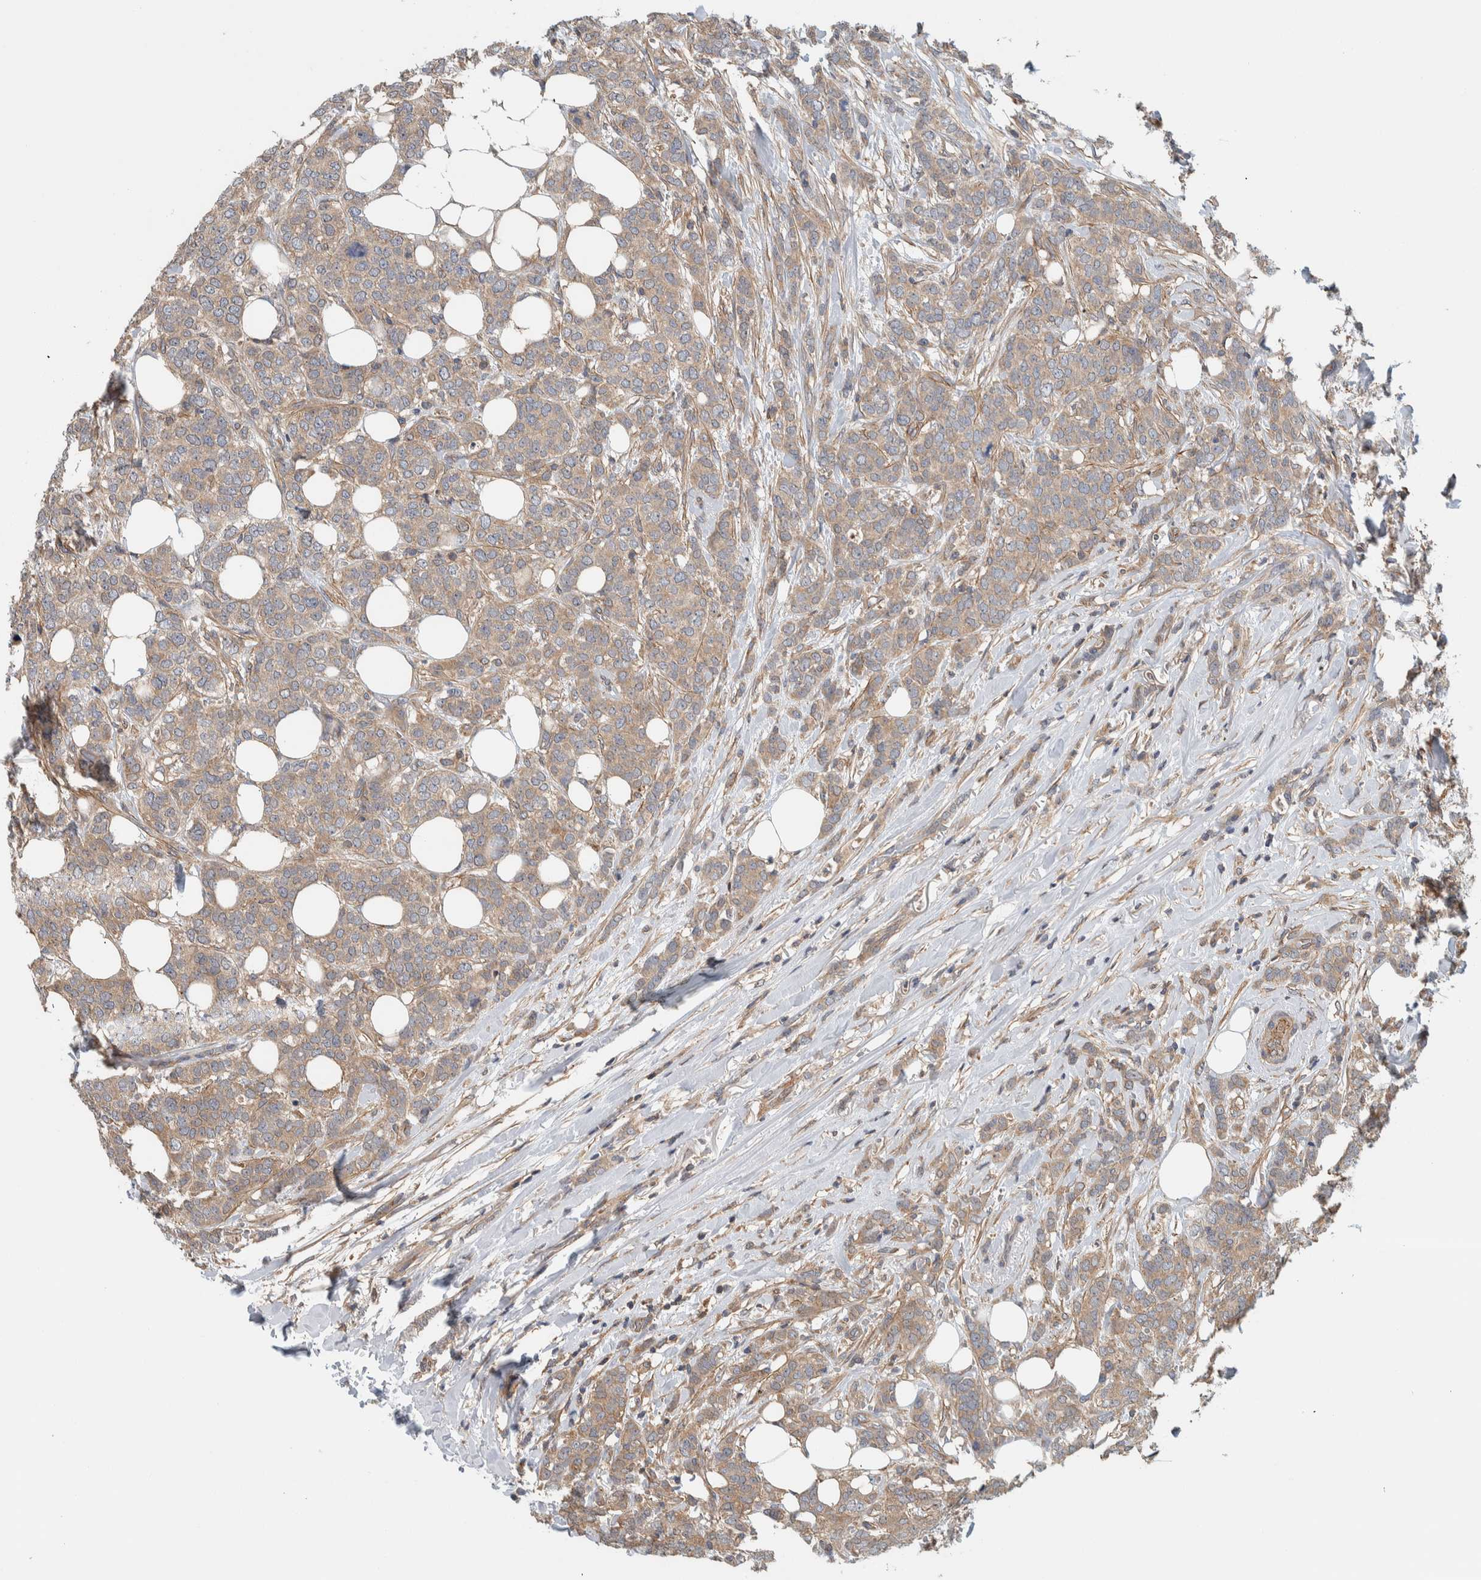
{"staining": {"intensity": "weak", "quantity": ">75%", "location": "cytoplasmic/membranous"}, "tissue": "breast cancer", "cell_type": "Tumor cells", "image_type": "cancer", "snomed": [{"axis": "morphology", "description": "Lobular carcinoma"}, {"axis": "topography", "description": "Skin"}, {"axis": "topography", "description": "Breast"}], "caption": "Immunohistochemical staining of human breast cancer (lobular carcinoma) exhibits weak cytoplasmic/membranous protein positivity in about >75% of tumor cells.", "gene": "MPRIP", "patient": {"sex": "female", "age": 46}}